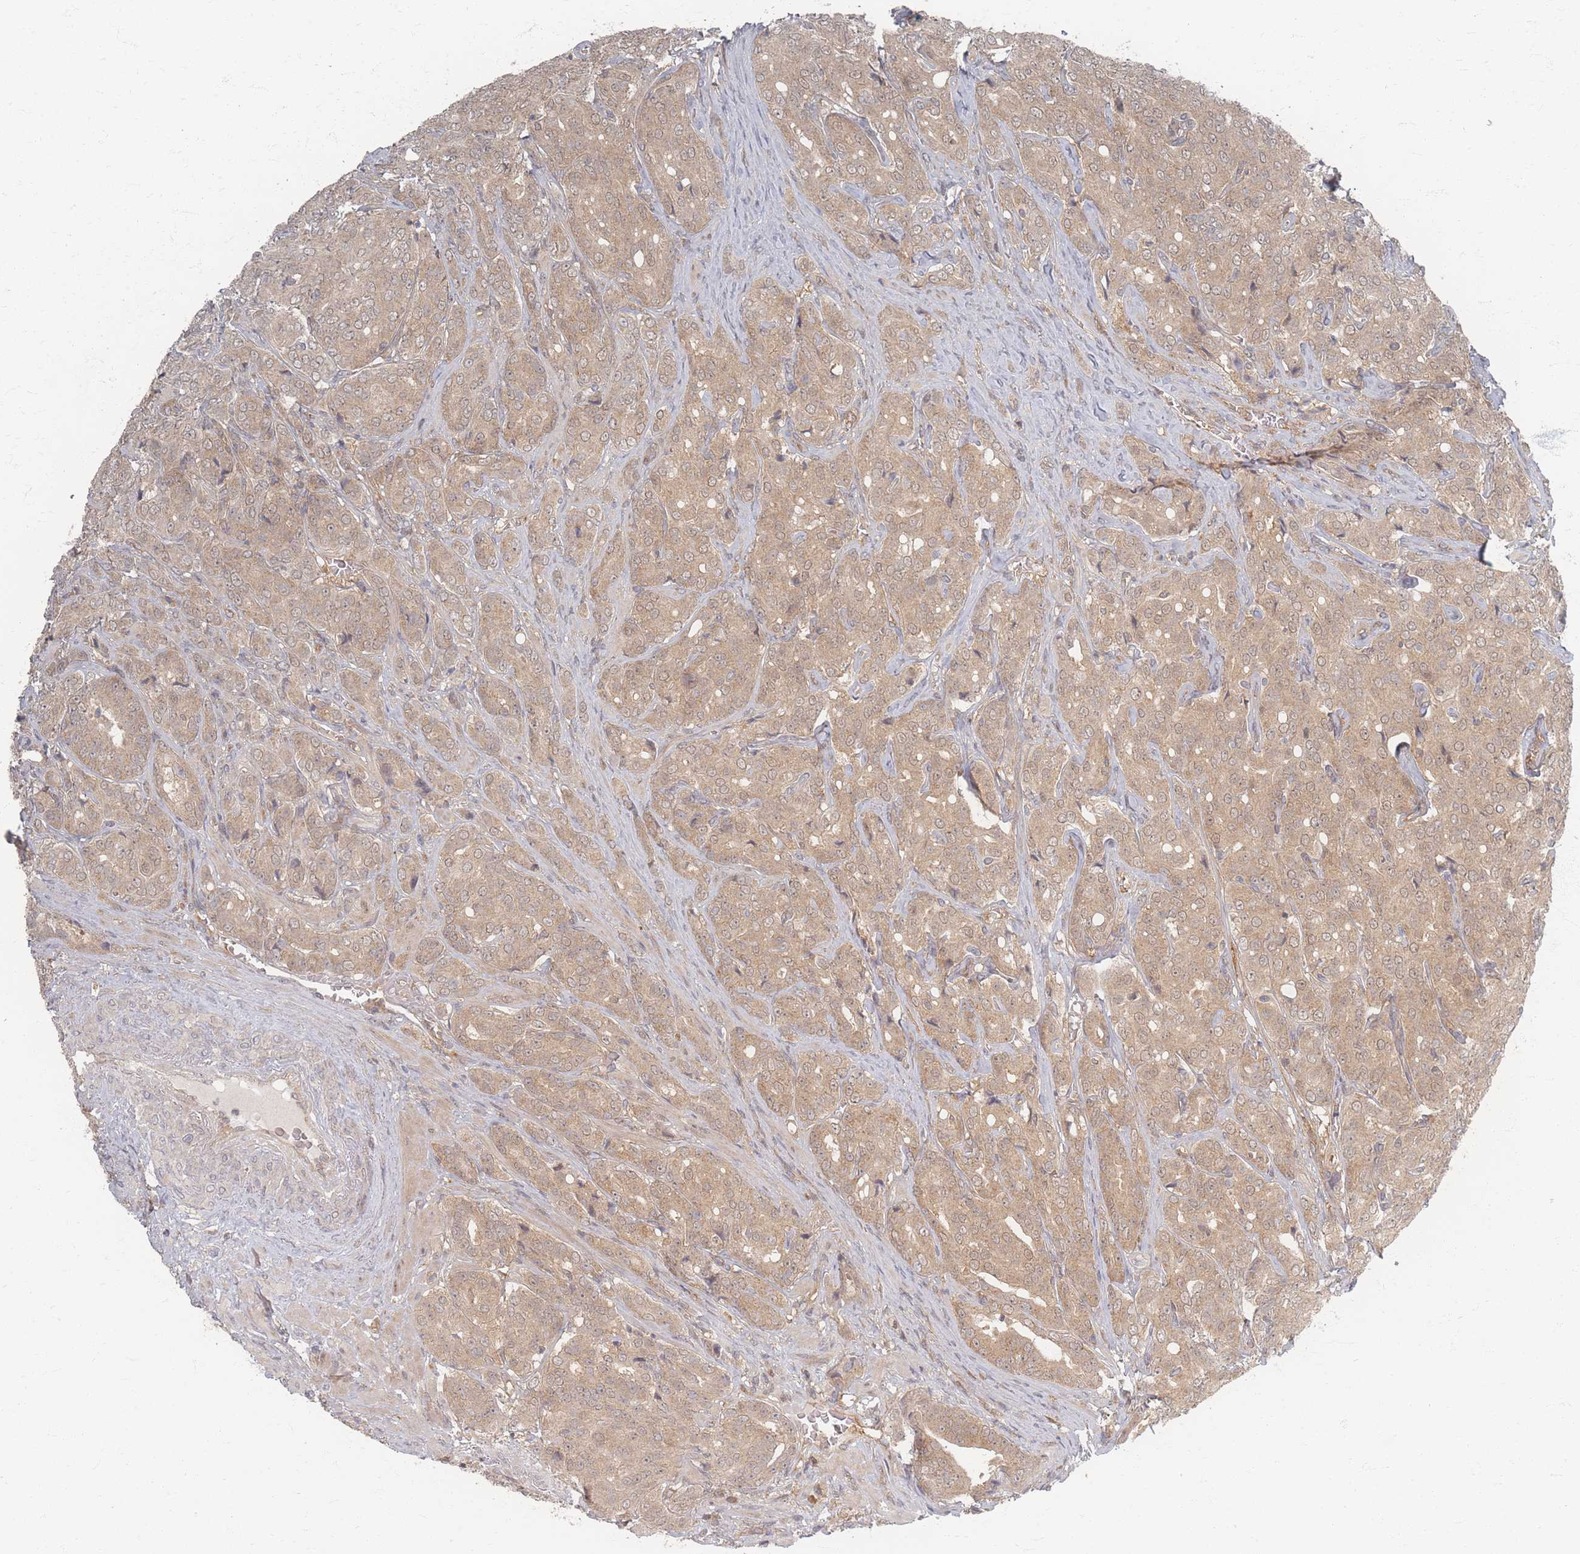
{"staining": {"intensity": "moderate", "quantity": ">75%", "location": "cytoplasmic/membranous,nuclear"}, "tissue": "prostate cancer", "cell_type": "Tumor cells", "image_type": "cancer", "snomed": [{"axis": "morphology", "description": "Adenocarcinoma, High grade"}, {"axis": "topography", "description": "Prostate"}], "caption": "Human prostate cancer (adenocarcinoma (high-grade)) stained with a protein marker shows moderate staining in tumor cells.", "gene": "PSMD9", "patient": {"sex": "male", "age": 68}}